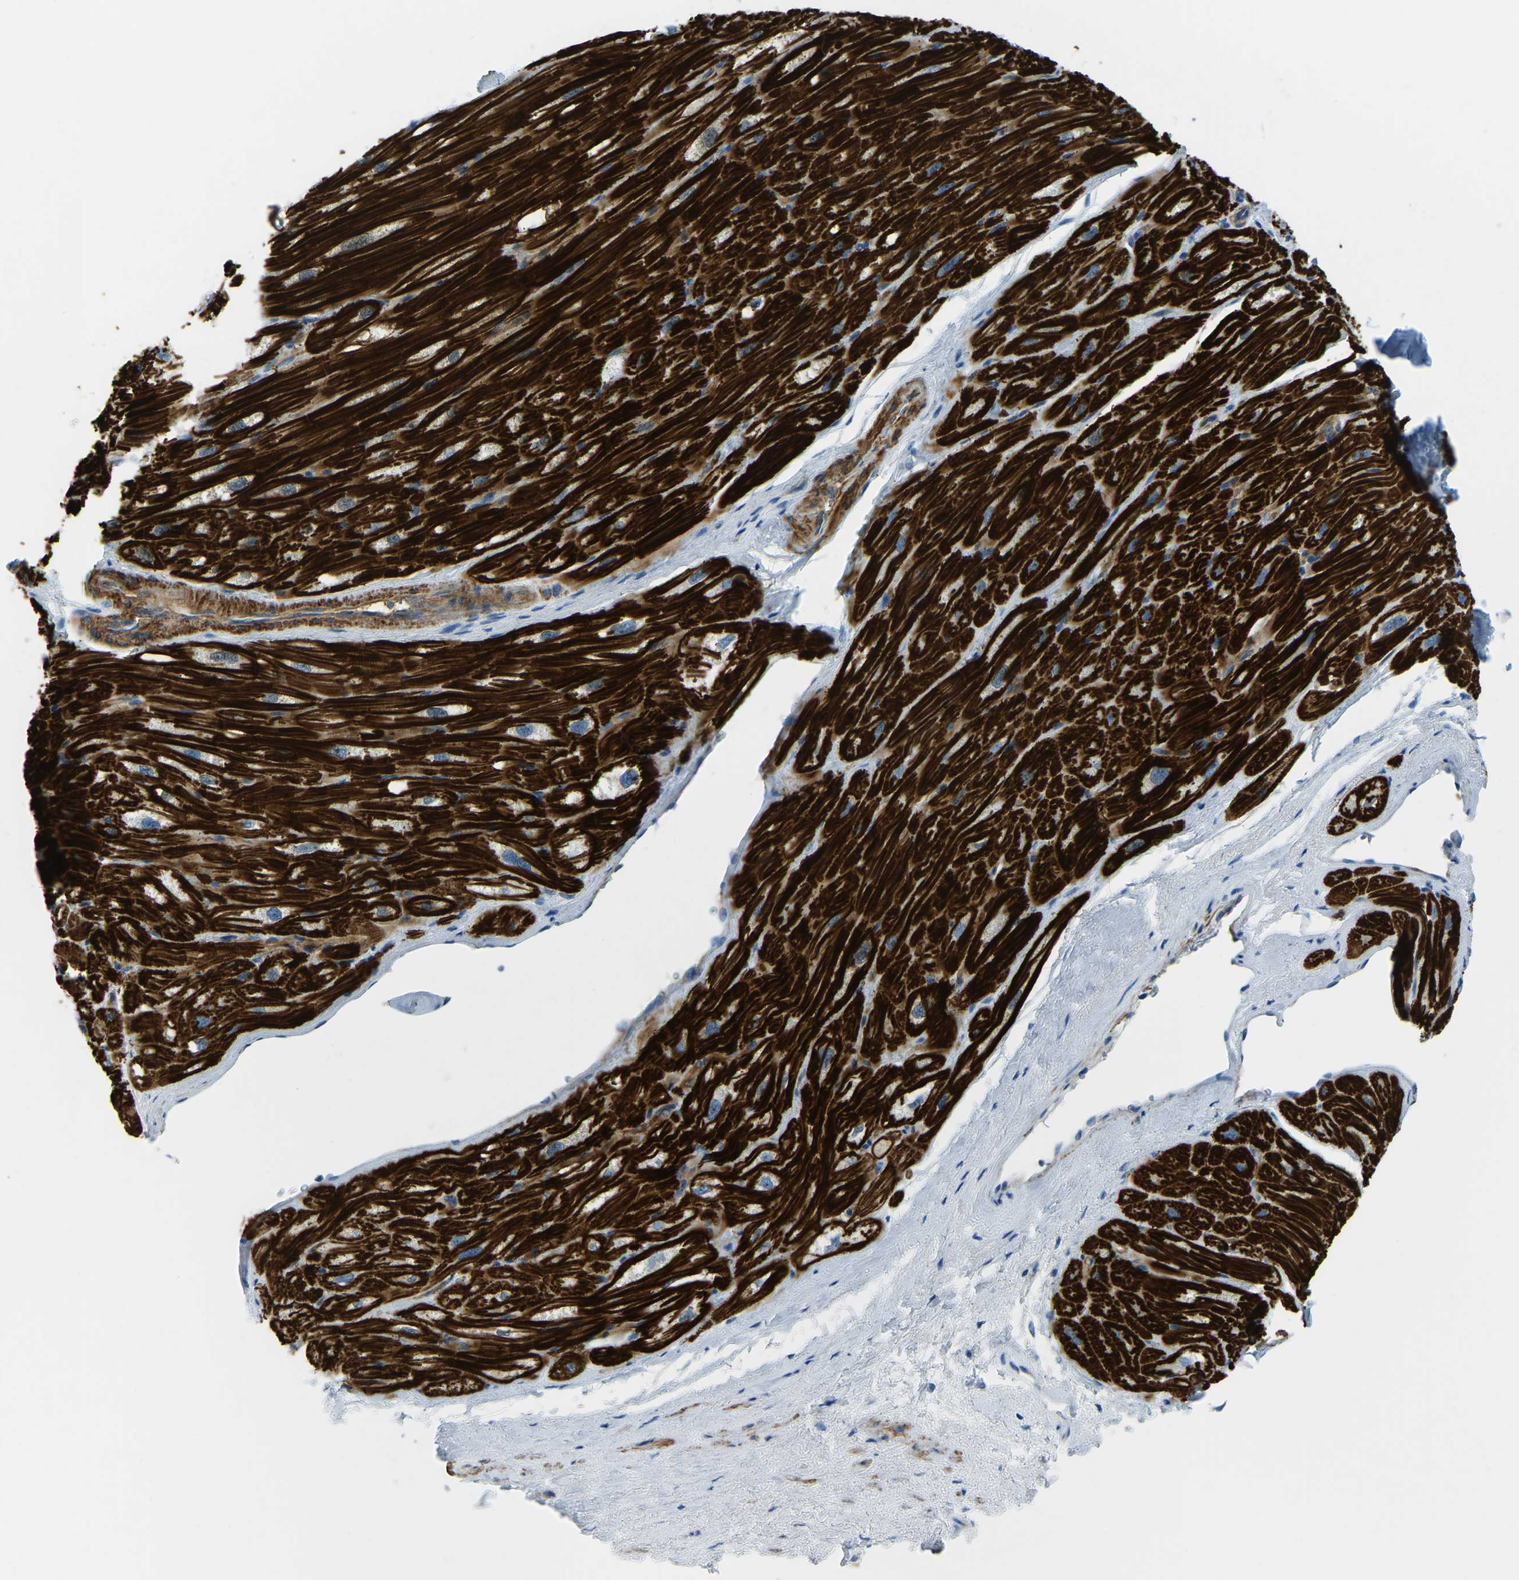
{"staining": {"intensity": "strong", "quantity": ">75%", "location": "cytoplasmic/membranous"}, "tissue": "heart muscle", "cell_type": "Cardiomyocytes", "image_type": "normal", "snomed": [{"axis": "morphology", "description": "Normal tissue, NOS"}, {"axis": "topography", "description": "Heart"}], "caption": "Brown immunohistochemical staining in benign human heart muscle reveals strong cytoplasmic/membranous expression in about >75% of cardiomyocytes. The protein is shown in brown color, while the nuclei are stained blue.", "gene": "MYL3", "patient": {"sex": "male", "age": 49}}